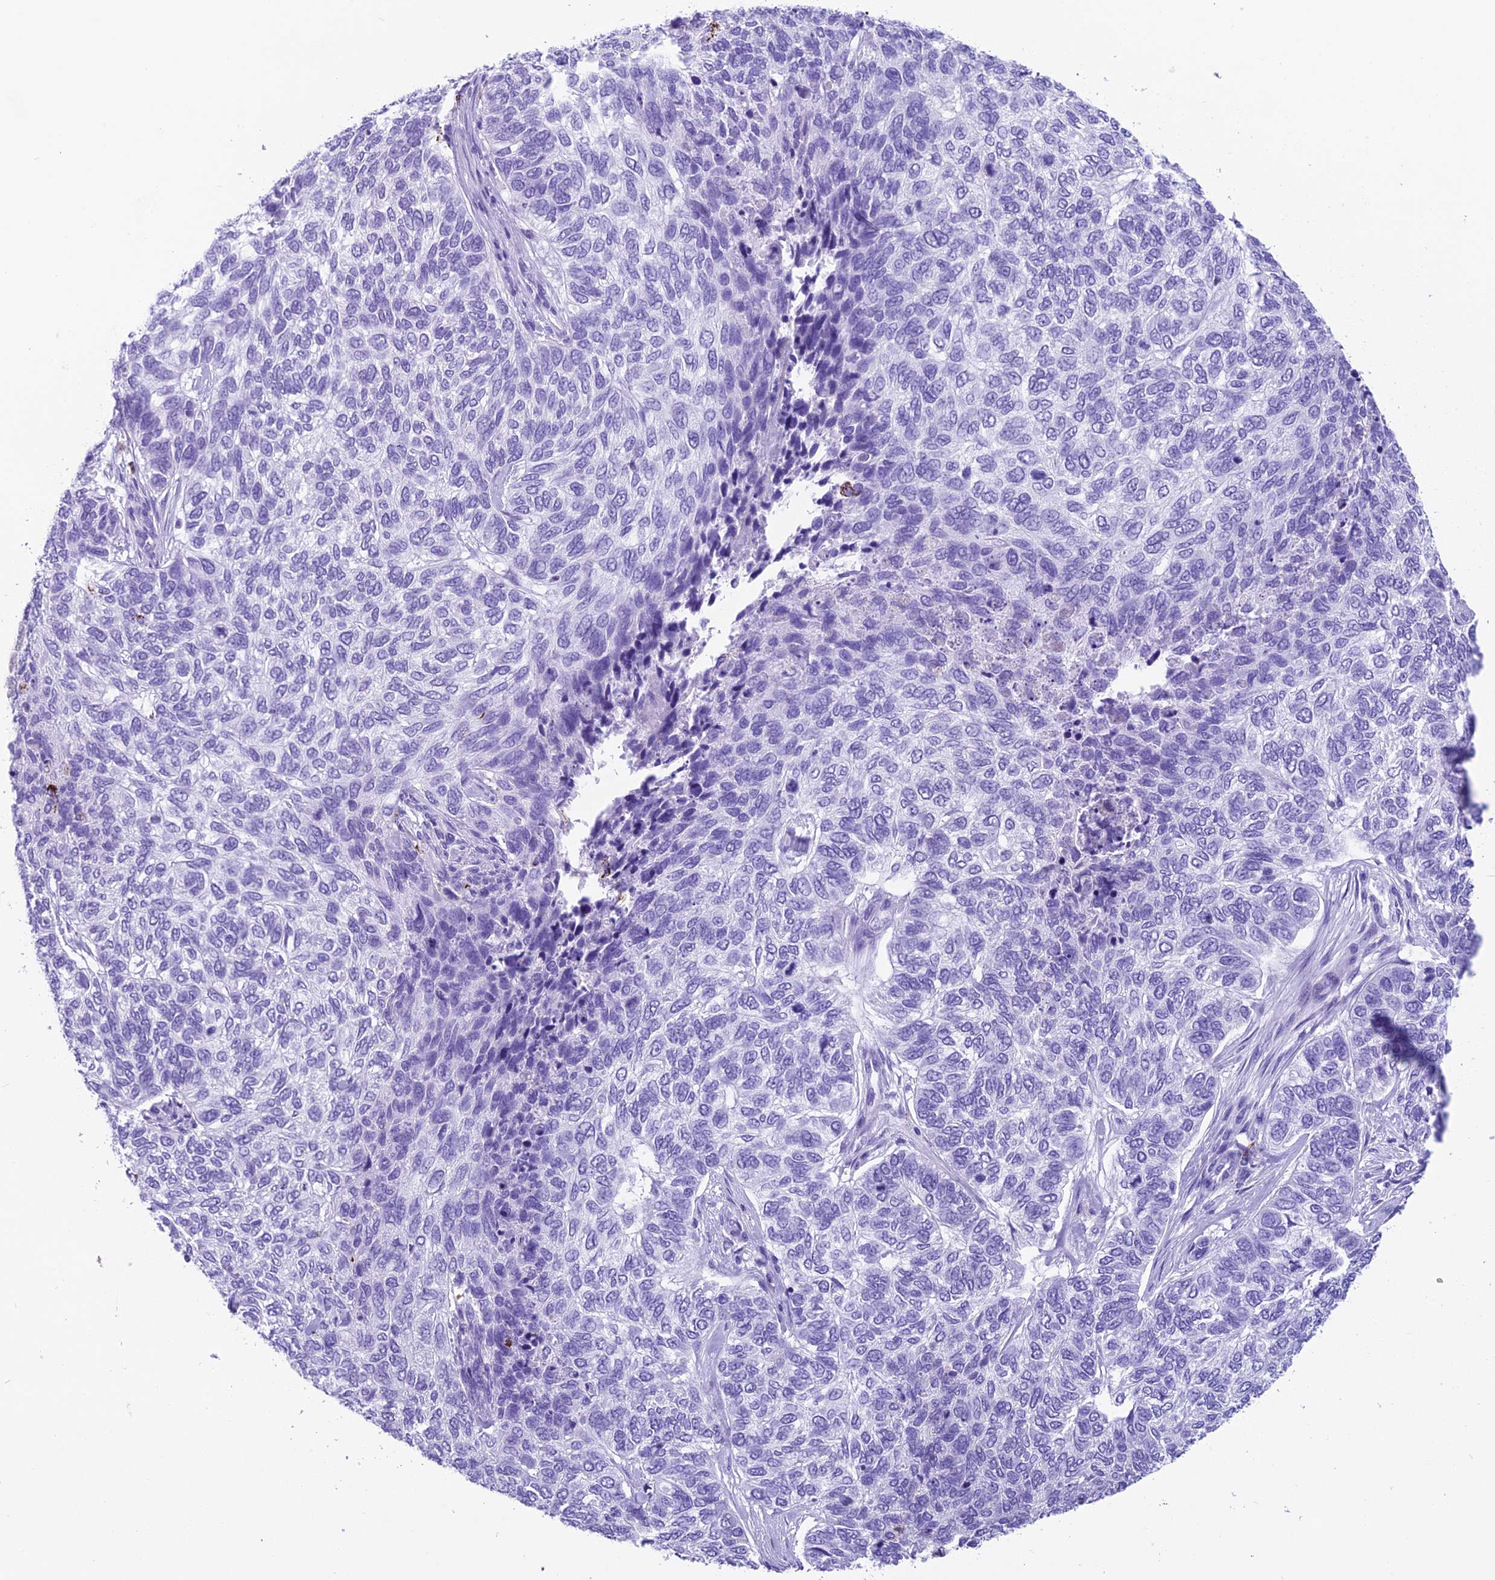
{"staining": {"intensity": "negative", "quantity": "none", "location": "none"}, "tissue": "skin cancer", "cell_type": "Tumor cells", "image_type": "cancer", "snomed": [{"axis": "morphology", "description": "Basal cell carcinoma"}, {"axis": "topography", "description": "Skin"}], "caption": "Skin cancer was stained to show a protein in brown. There is no significant staining in tumor cells.", "gene": "TRAM1L1", "patient": {"sex": "female", "age": 65}}